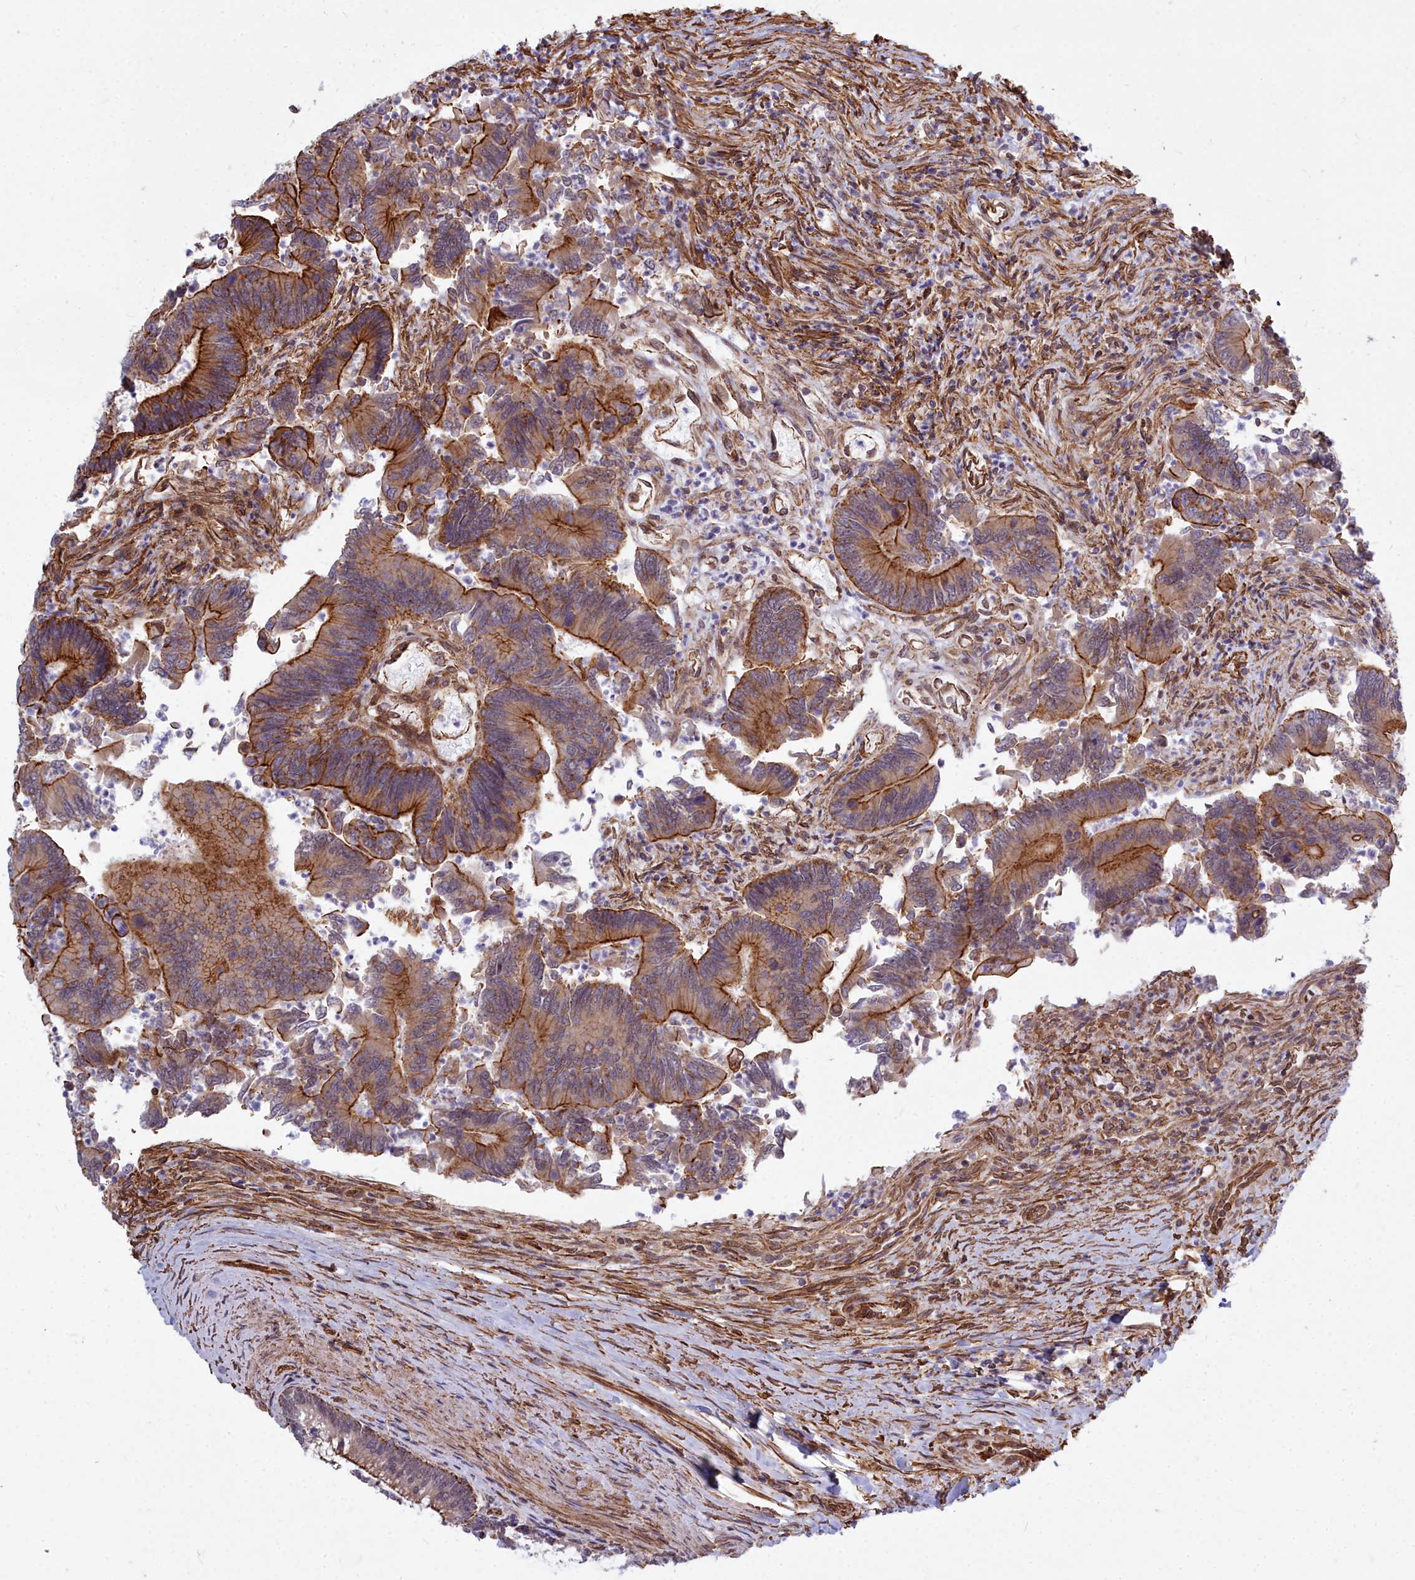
{"staining": {"intensity": "strong", "quantity": "25%-75%", "location": "cytoplasmic/membranous"}, "tissue": "colorectal cancer", "cell_type": "Tumor cells", "image_type": "cancer", "snomed": [{"axis": "morphology", "description": "Adenocarcinoma, NOS"}, {"axis": "topography", "description": "Colon"}], "caption": "Protein expression analysis of colorectal cancer (adenocarcinoma) shows strong cytoplasmic/membranous expression in approximately 25%-75% of tumor cells.", "gene": "YJU2", "patient": {"sex": "female", "age": 67}}